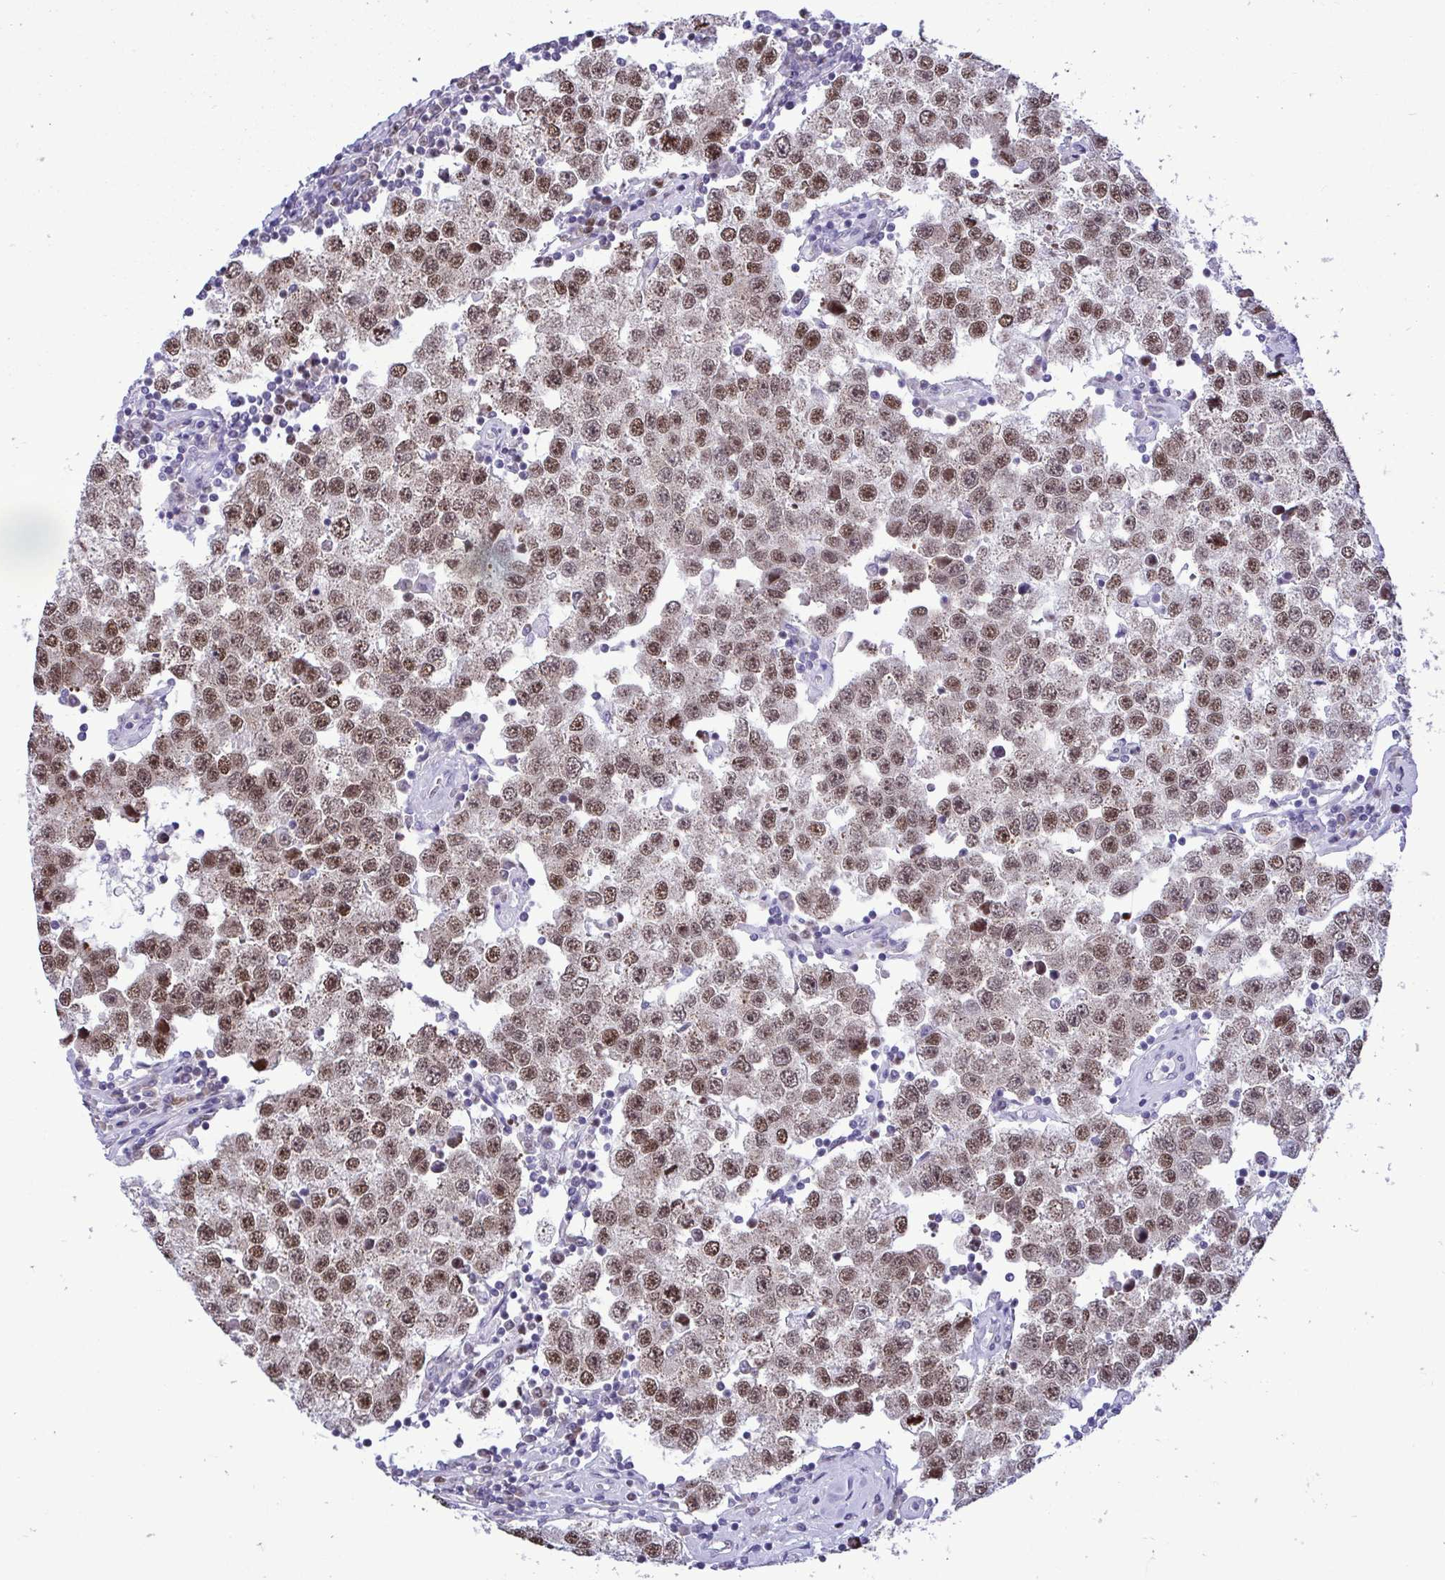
{"staining": {"intensity": "moderate", "quantity": ">75%", "location": "nuclear"}, "tissue": "testis cancer", "cell_type": "Tumor cells", "image_type": "cancer", "snomed": [{"axis": "morphology", "description": "Seminoma, NOS"}, {"axis": "topography", "description": "Testis"}], "caption": "Testis cancer stained for a protein (brown) shows moderate nuclear positive staining in about >75% of tumor cells.", "gene": "C1QL2", "patient": {"sex": "male", "age": 34}}